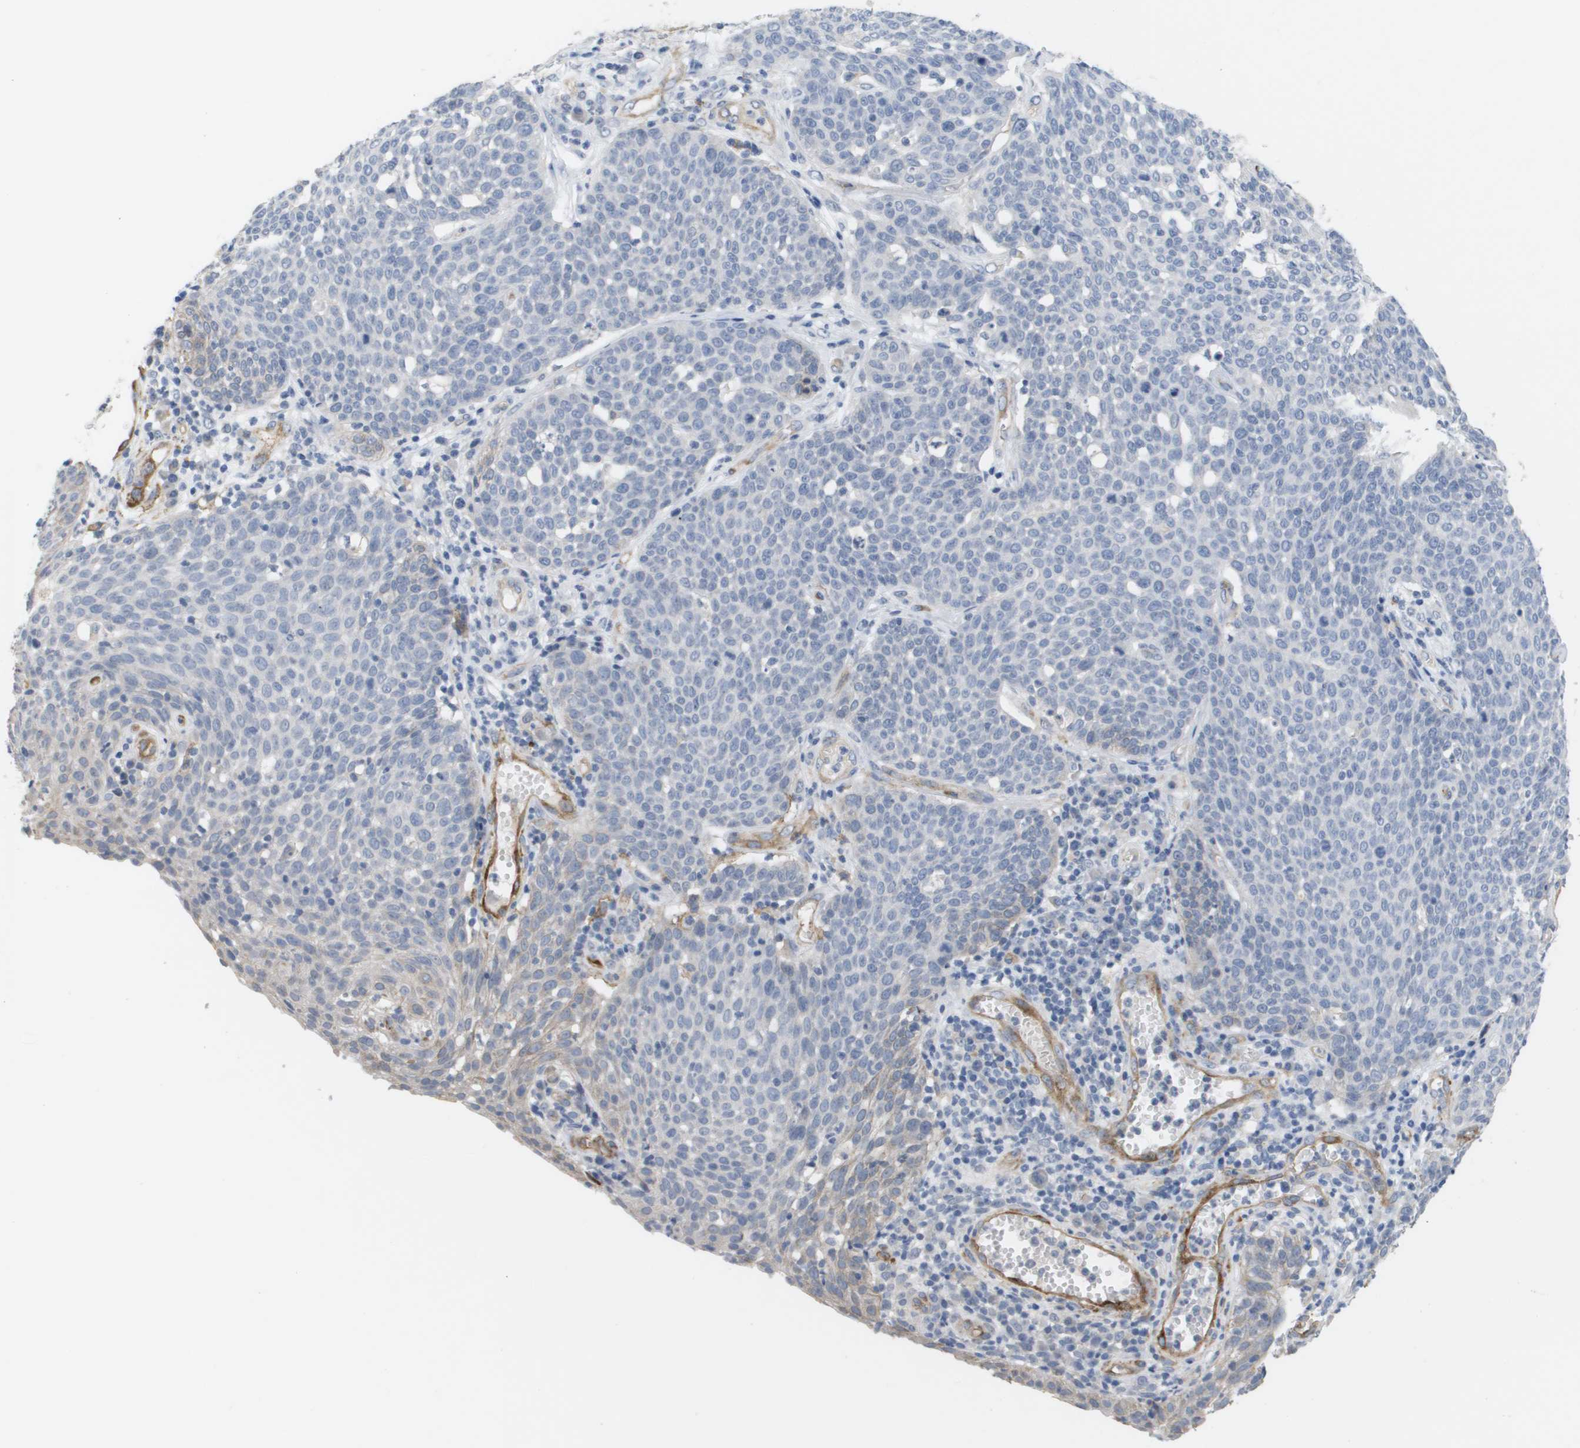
{"staining": {"intensity": "negative", "quantity": "none", "location": "none"}, "tissue": "cervical cancer", "cell_type": "Tumor cells", "image_type": "cancer", "snomed": [{"axis": "morphology", "description": "Squamous cell carcinoma, NOS"}, {"axis": "topography", "description": "Cervix"}], "caption": "Tumor cells are negative for brown protein staining in cervical cancer.", "gene": "ANGPT2", "patient": {"sex": "female", "age": 34}}